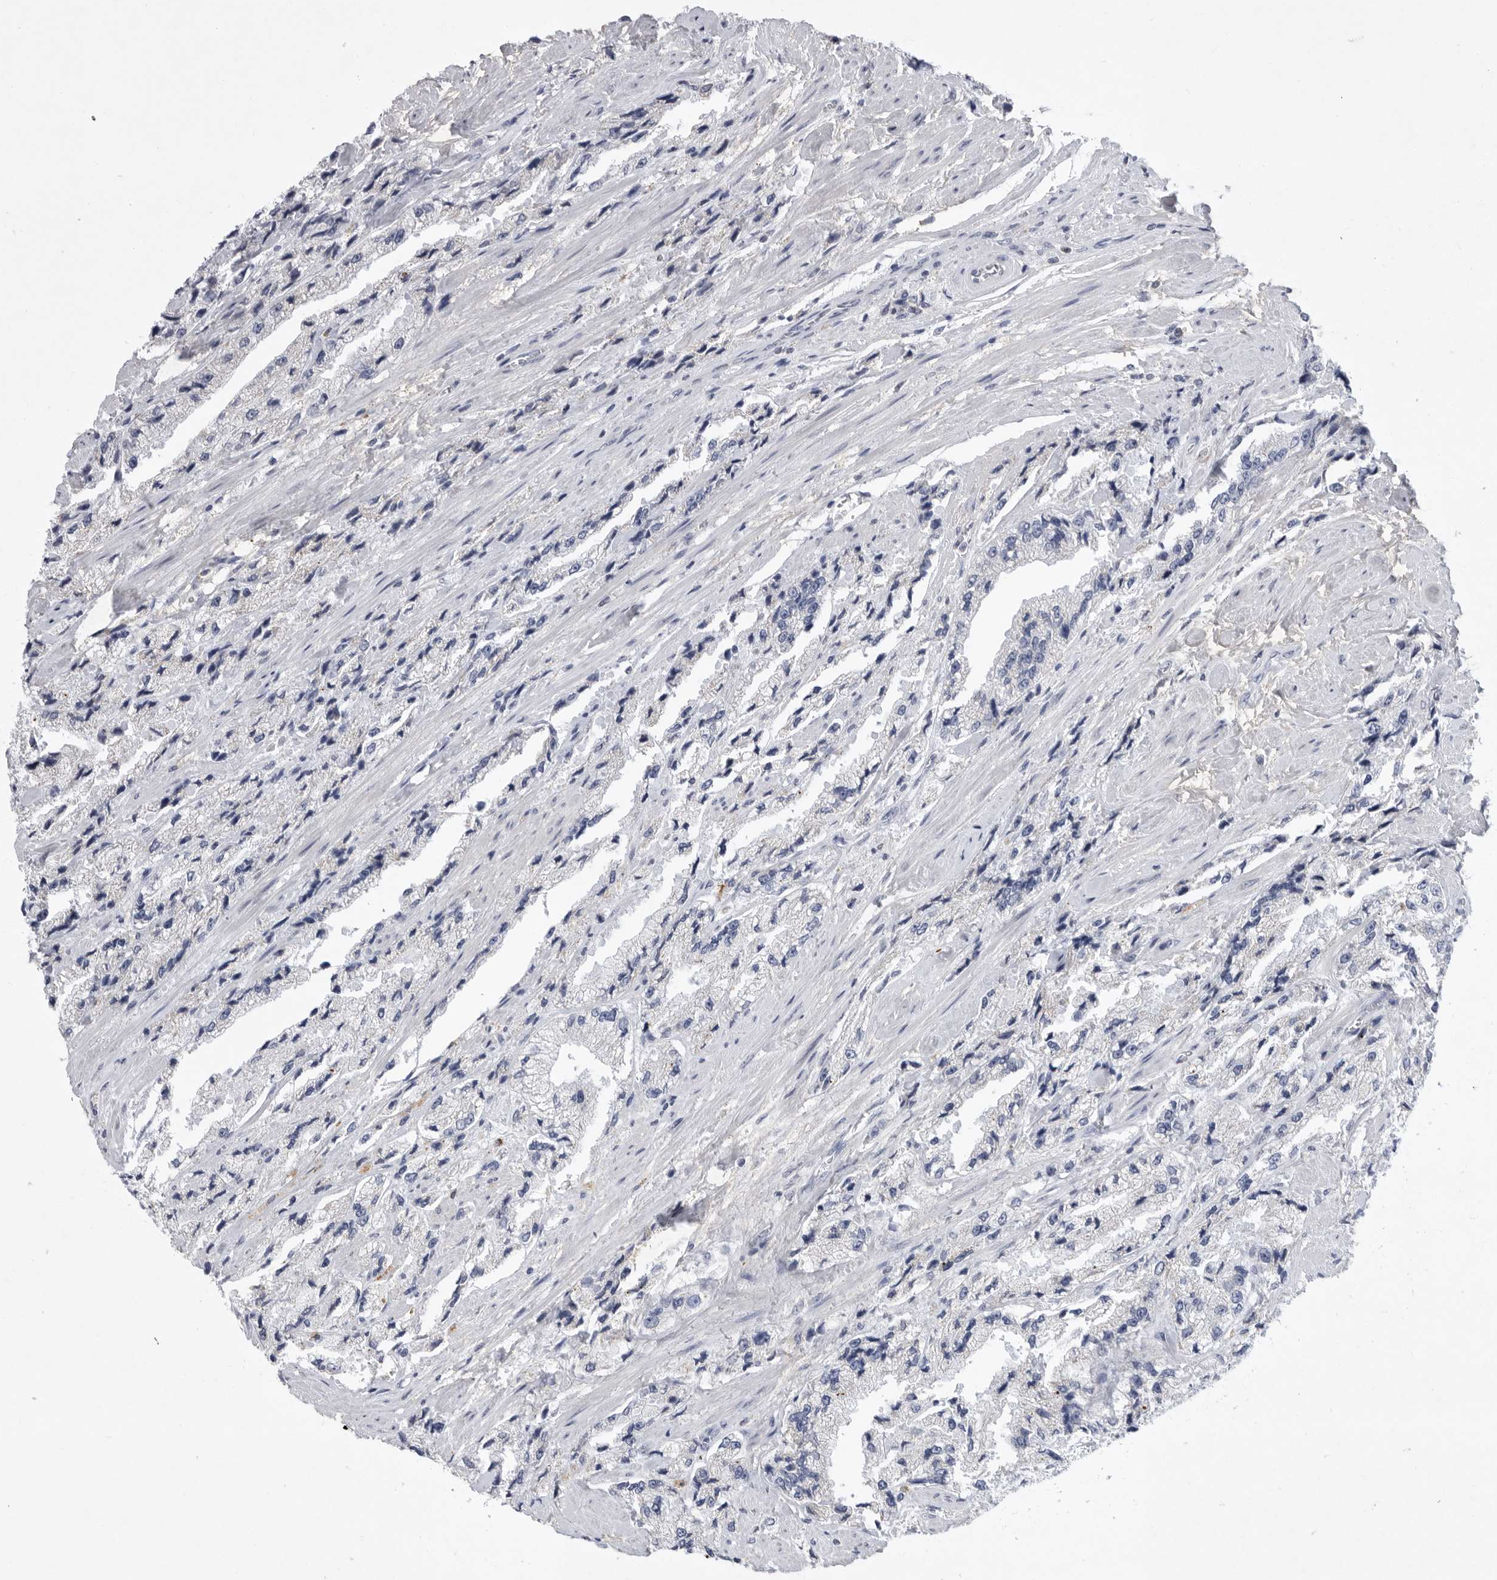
{"staining": {"intensity": "negative", "quantity": "none", "location": "none"}, "tissue": "prostate cancer", "cell_type": "Tumor cells", "image_type": "cancer", "snomed": [{"axis": "morphology", "description": "Adenocarcinoma, High grade"}, {"axis": "topography", "description": "Prostate"}], "caption": "Prostate cancer was stained to show a protein in brown. There is no significant expression in tumor cells. (DAB (3,3'-diaminobenzidine) immunohistochemistry, high magnification).", "gene": "SIGLEC10", "patient": {"sex": "male", "age": 58}}